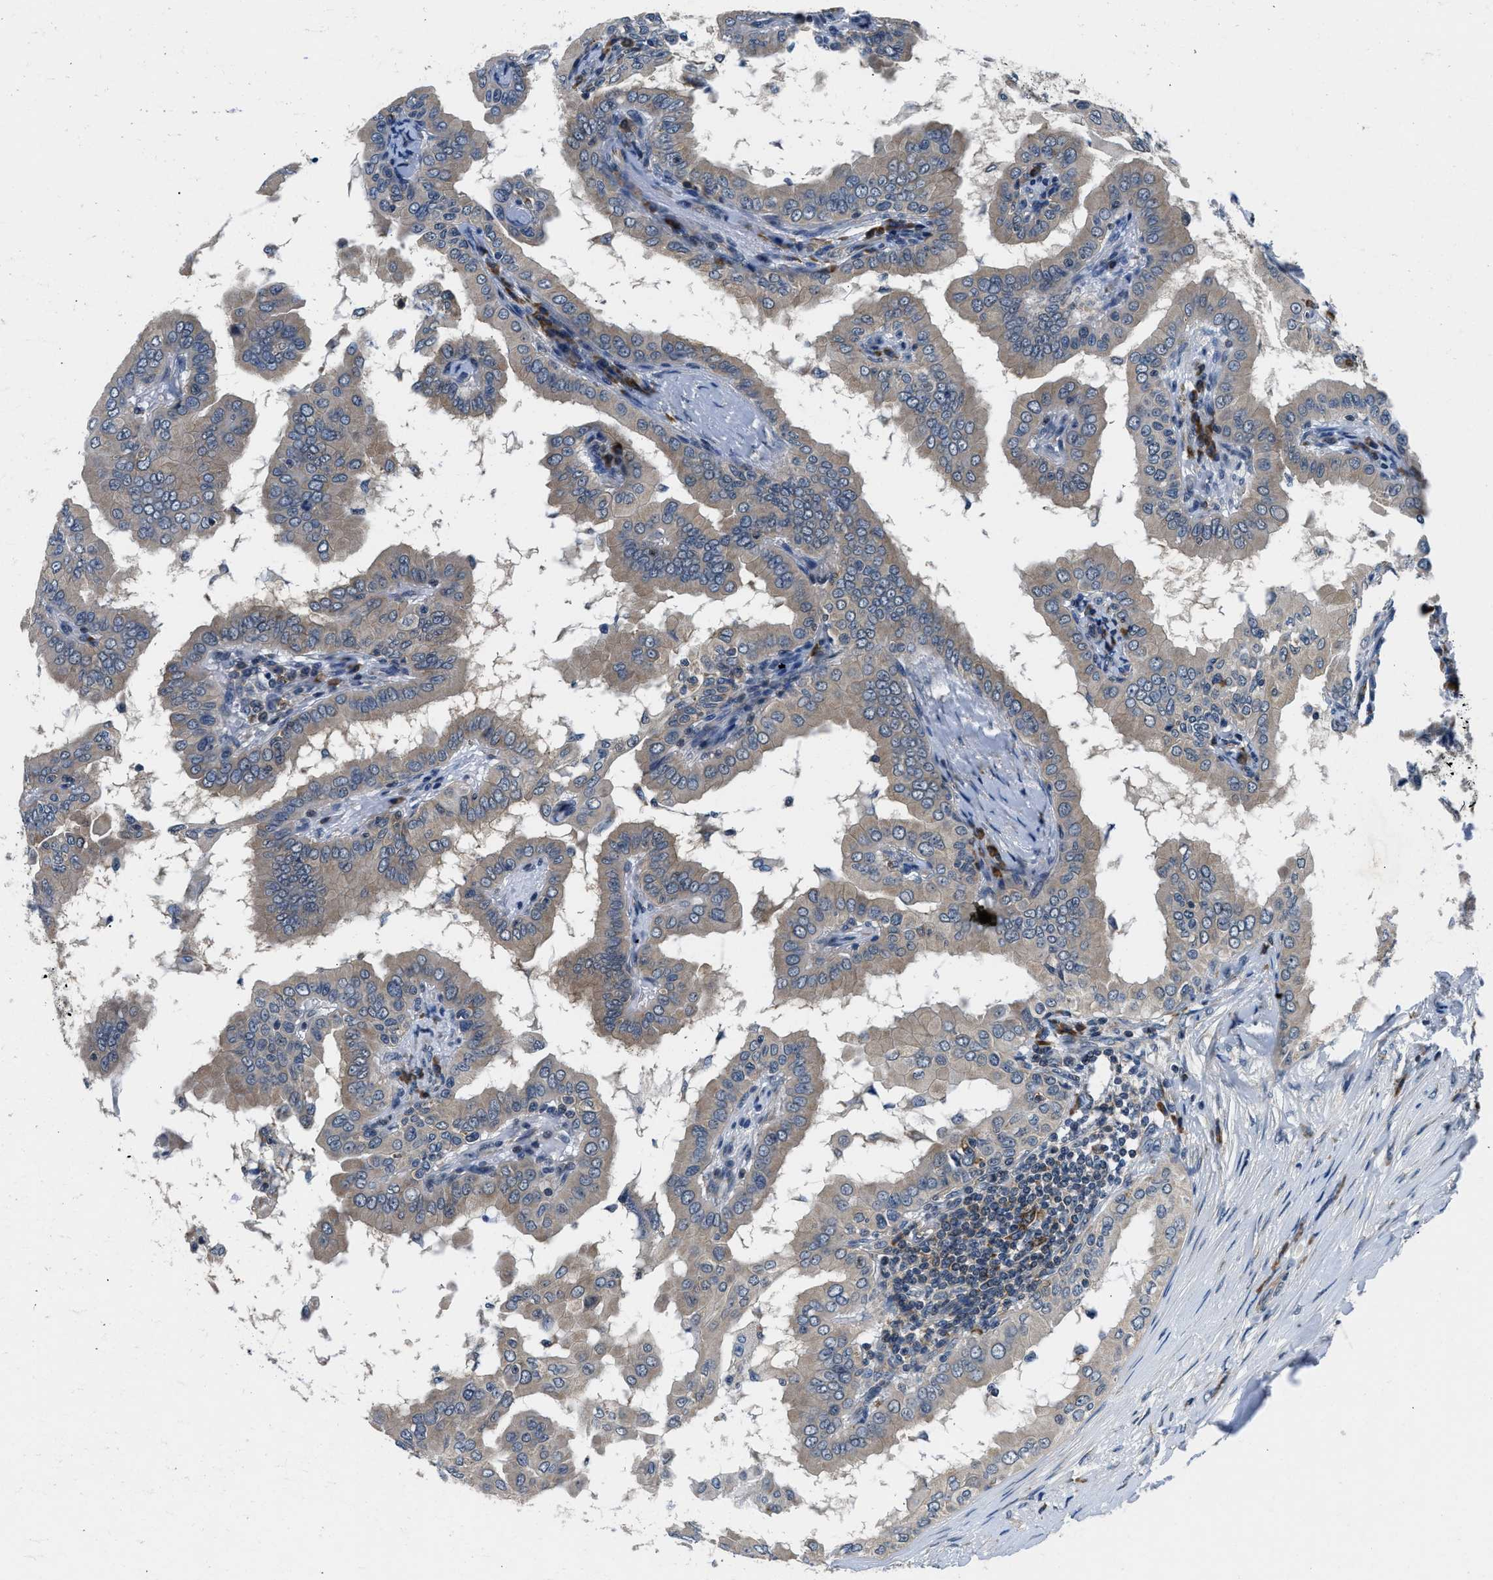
{"staining": {"intensity": "weak", "quantity": ">75%", "location": "cytoplasmic/membranous"}, "tissue": "thyroid cancer", "cell_type": "Tumor cells", "image_type": "cancer", "snomed": [{"axis": "morphology", "description": "Papillary adenocarcinoma, NOS"}, {"axis": "topography", "description": "Thyroid gland"}], "caption": "Thyroid cancer stained with a brown dye displays weak cytoplasmic/membranous positive staining in approximately >75% of tumor cells.", "gene": "PA2G4", "patient": {"sex": "male", "age": 33}}